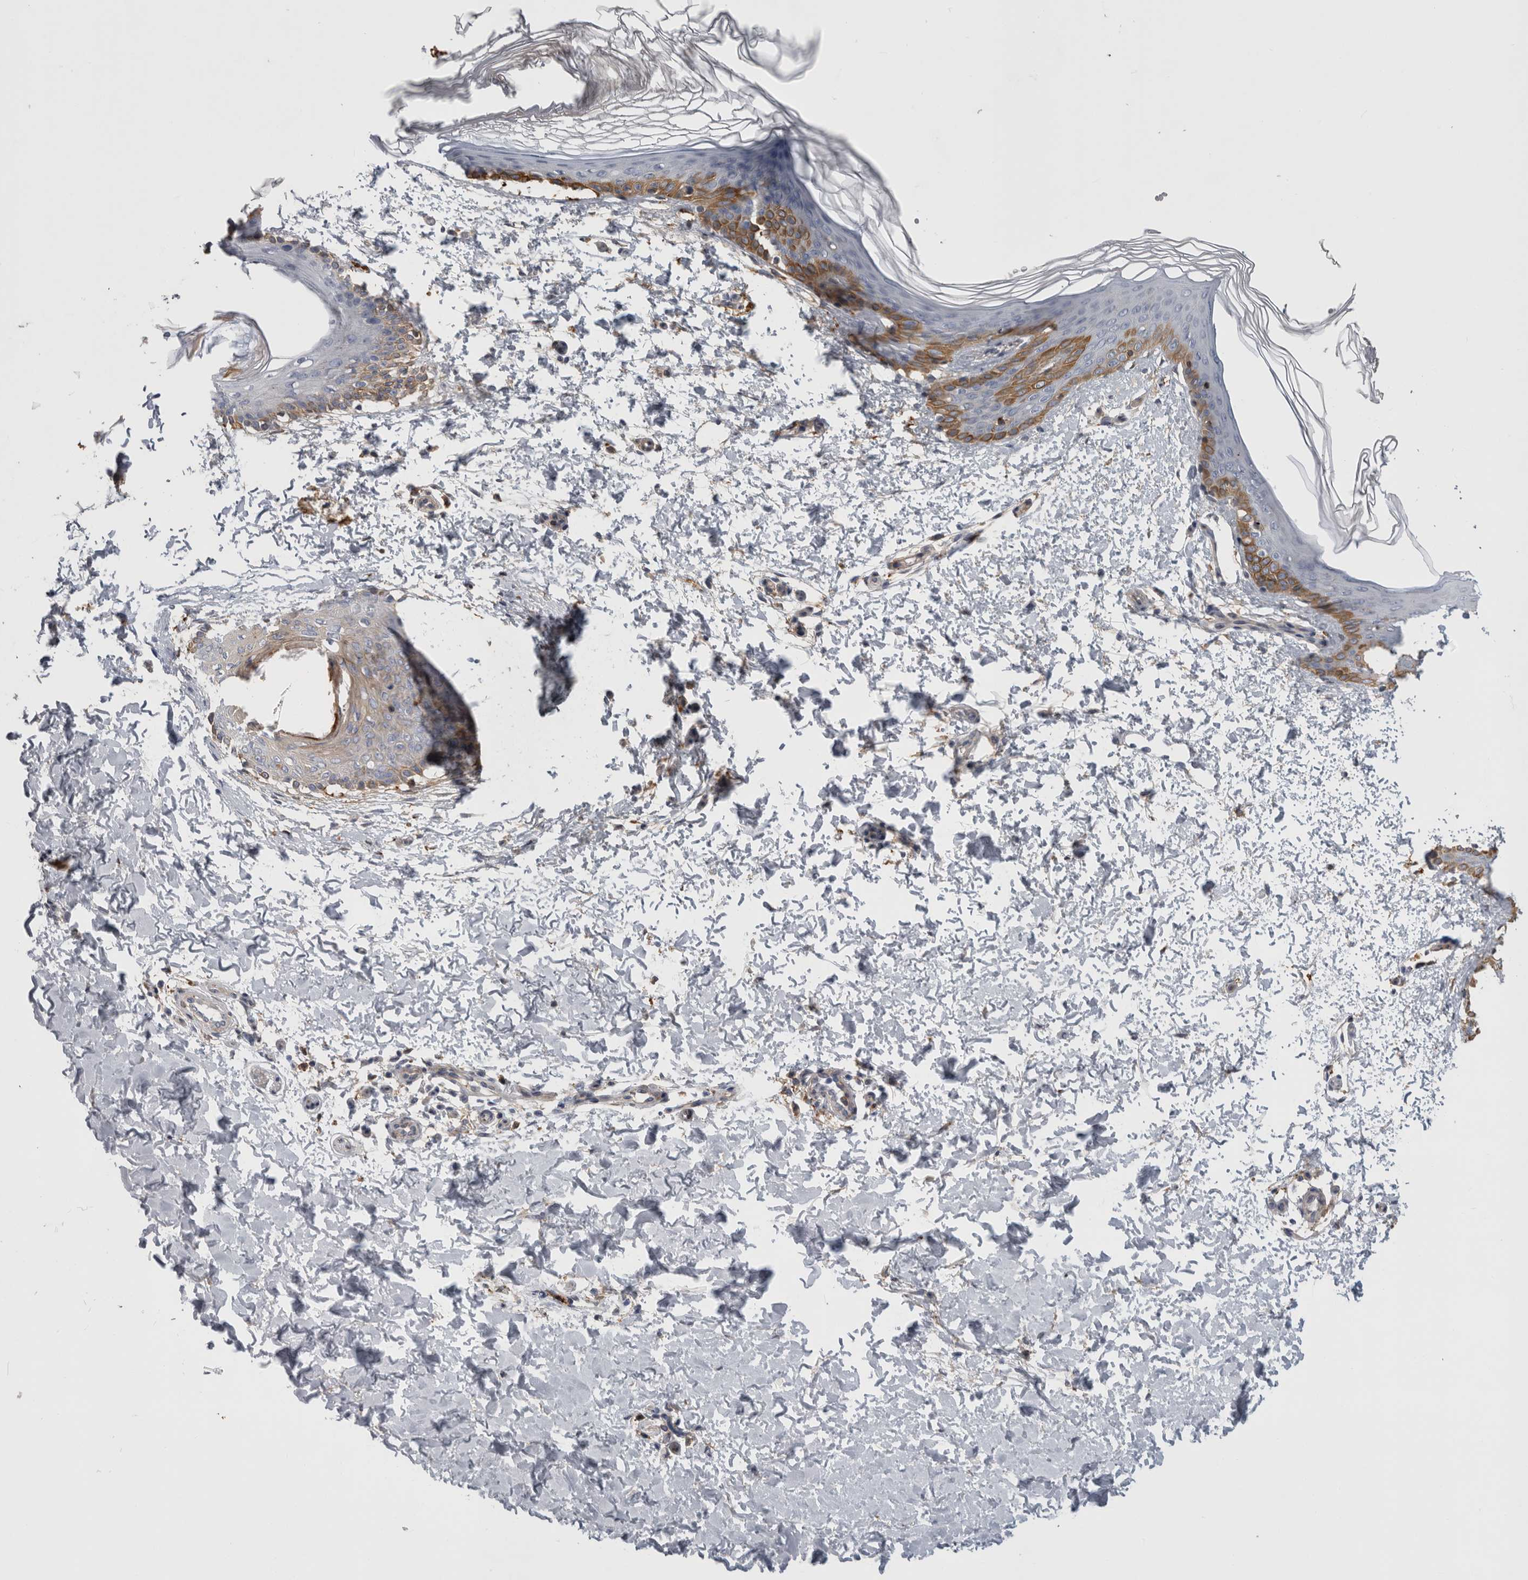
{"staining": {"intensity": "negative", "quantity": "none", "location": "none"}, "tissue": "skin", "cell_type": "Fibroblasts", "image_type": "normal", "snomed": [{"axis": "morphology", "description": "Normal tissue, NOS"}, {"axis": "morphology", "description": "Neoplasm, benign, NOS"}, {"axis": "topography", "description": "Skin"}, {"axis": "topography", "description": "Soft tissue"}], "caption": "Immunohistochemistry (IHC) of unremarkable human skin reveals no positivity in fibroblasts.", "gene": "DNAJC24", "patient": {"sex": "male", "age": 26}}